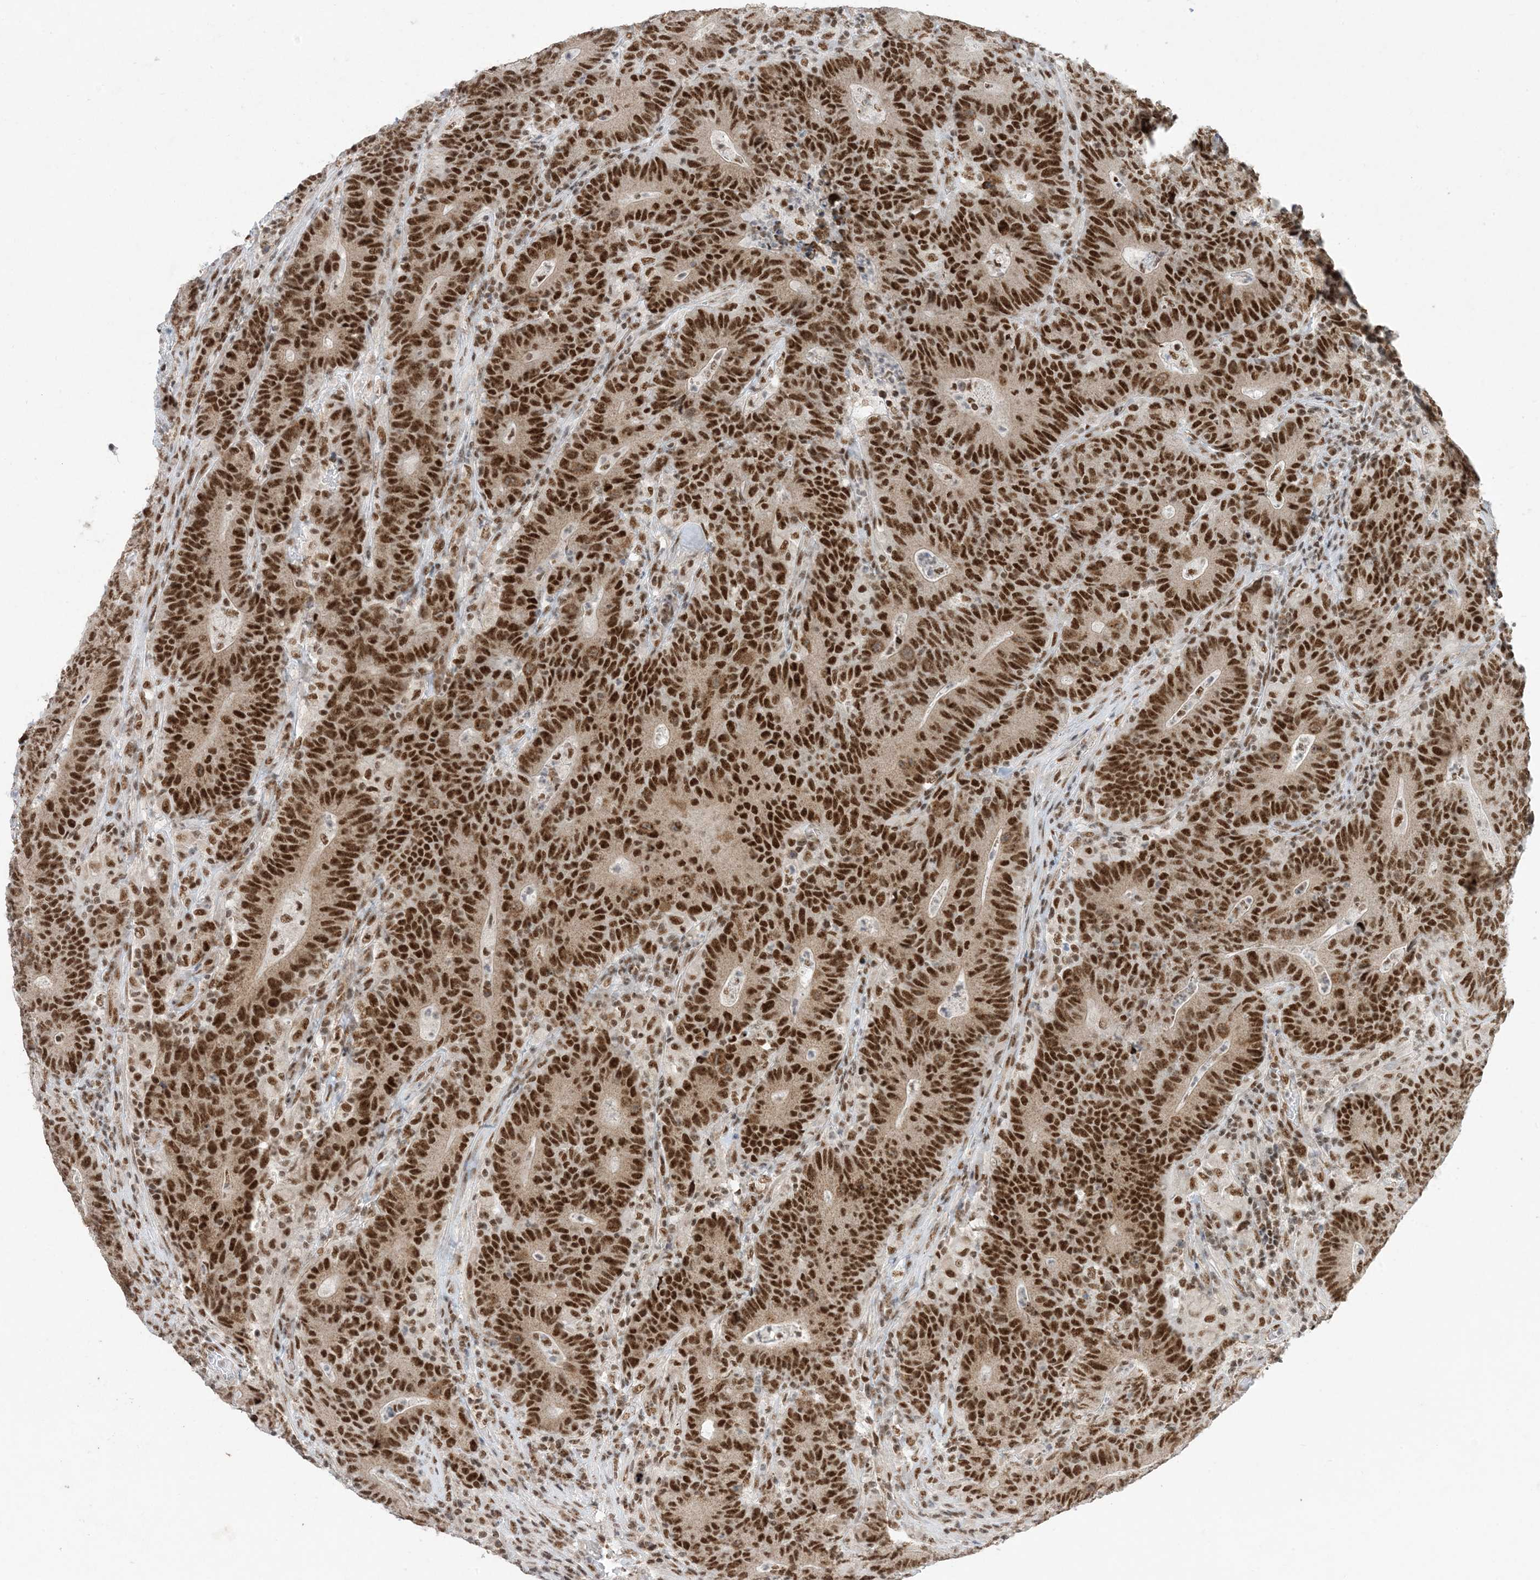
{"staining": {"intensity": "strong", "quantity": ">75%", "location": "nuclear"}, "tissue": "colorectal cancer", "cell_type": "Tumor cells", "image_type": "cancer", "snomed": [{"axis": "morphology", "description": "Normal tissue, NOS"}, {"axis": "morphology", "description": "Adenocarcinoma, NOS"}, {"axis": "topography", "description": "Colon"}], "caption": "Immunohistochemistry (IHC) histopathology image of neoplastic tissue: colorectal cancer stained using immunohistochemistry demonstrates high levels of strong protein expression localized specifically in the nuclear of tumor cells, appearing as a nuclear brown color.", "gene": "SF3A3", "patient": {"sex": "female", "age": 75}}